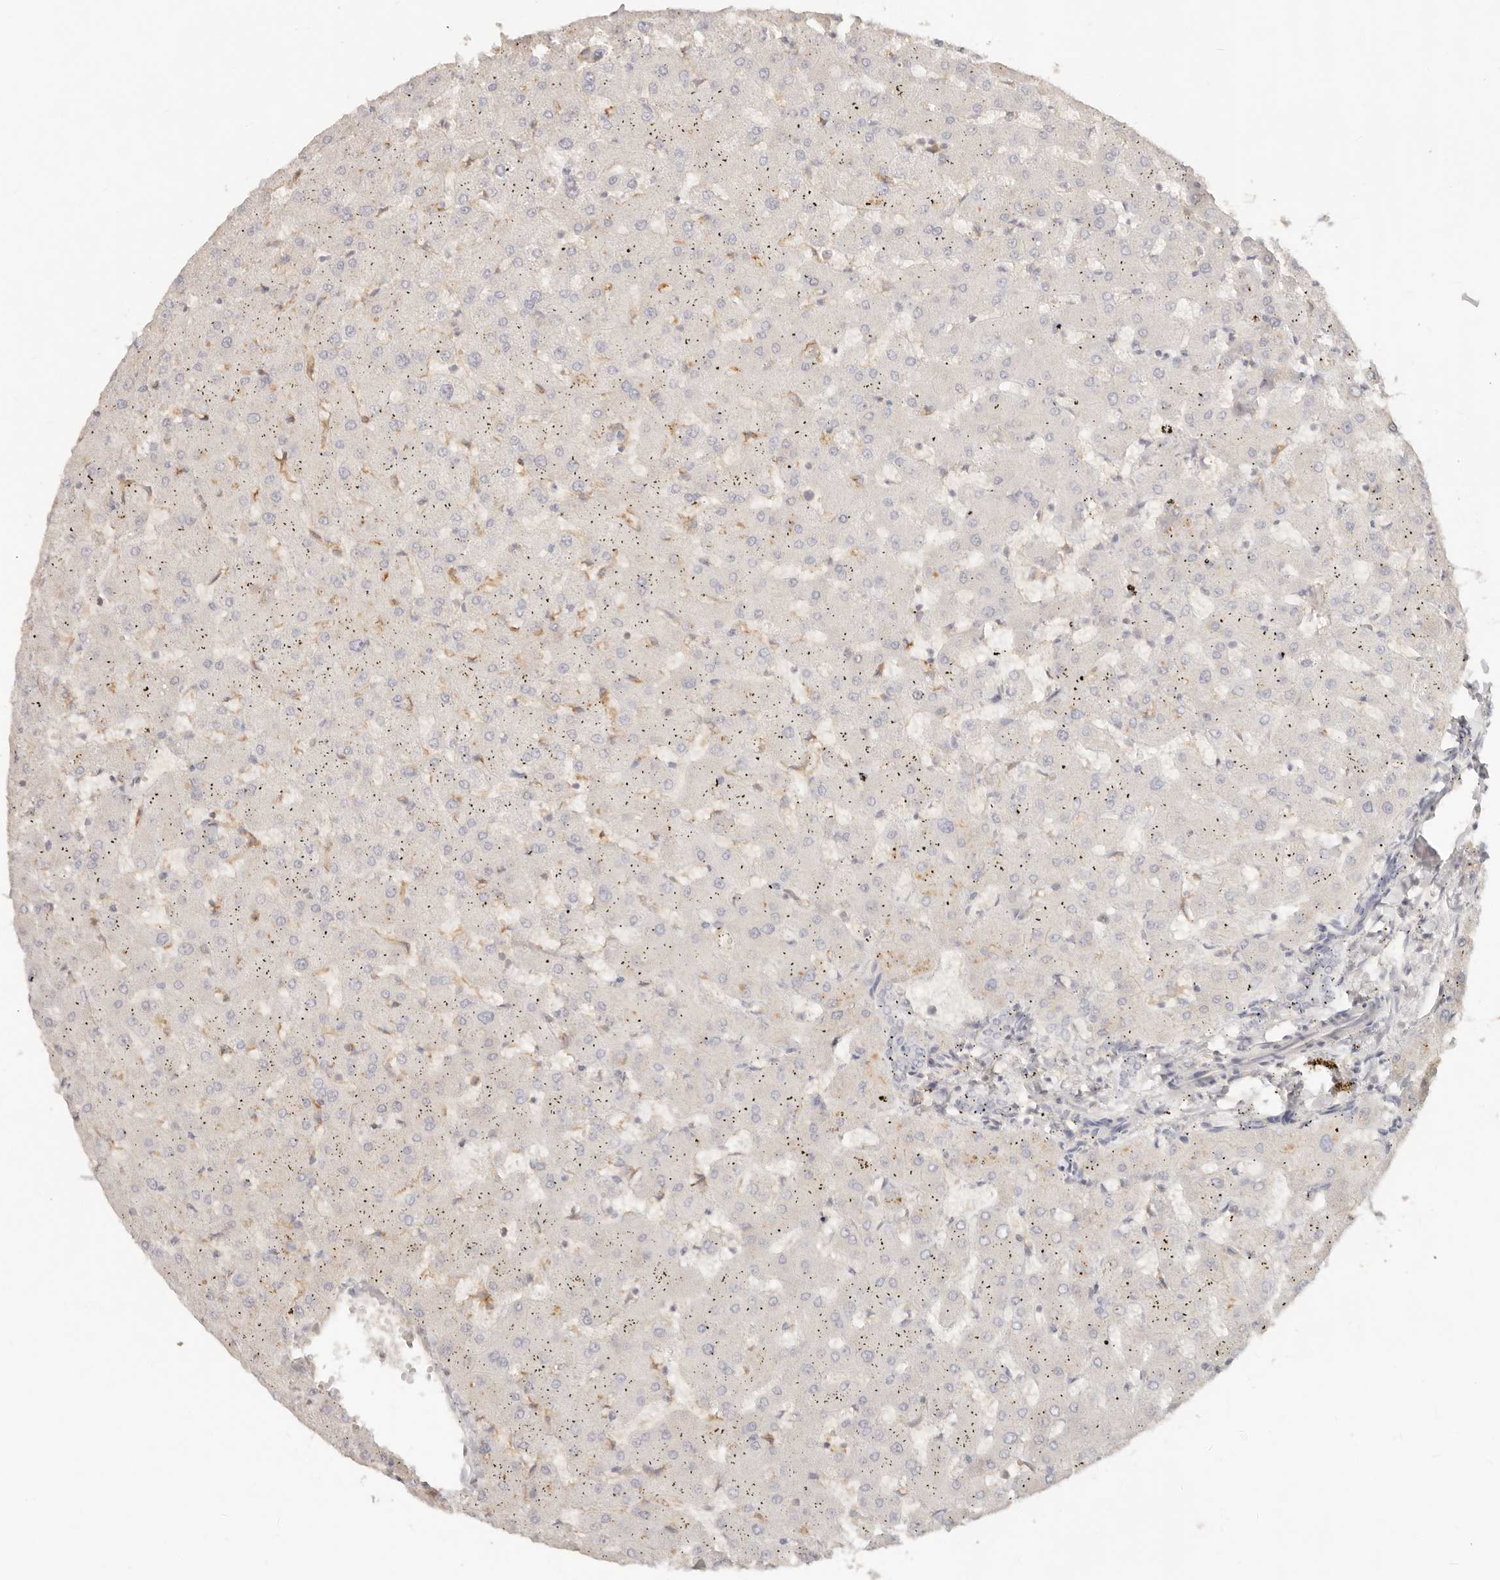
{"staining": {"intensity": "negative", "quantity": "none", "location": "none"}, "tissue": "liver", "cell_type": "Cholangiocytes", "image_type": "normal", "snomed": [{"axis": "morphology", "description": "Normal tissue, NOS"}, {"axis": "topography", "description": "Liver"}], "caption": "This is a micrograph of immunohistochemistry (IHC) staining of unremarkable liver, which shows no positivity in cholangiocytes. The staining was performed using DAB (3,3'-diaminobenzidine) to visualize the protein expression in brown, while the nuclei were stained in blue with hematoxylin (Magnification: 20x).", "gene": "NECAP2", "patient": {"sex": "female", "age": 63}}